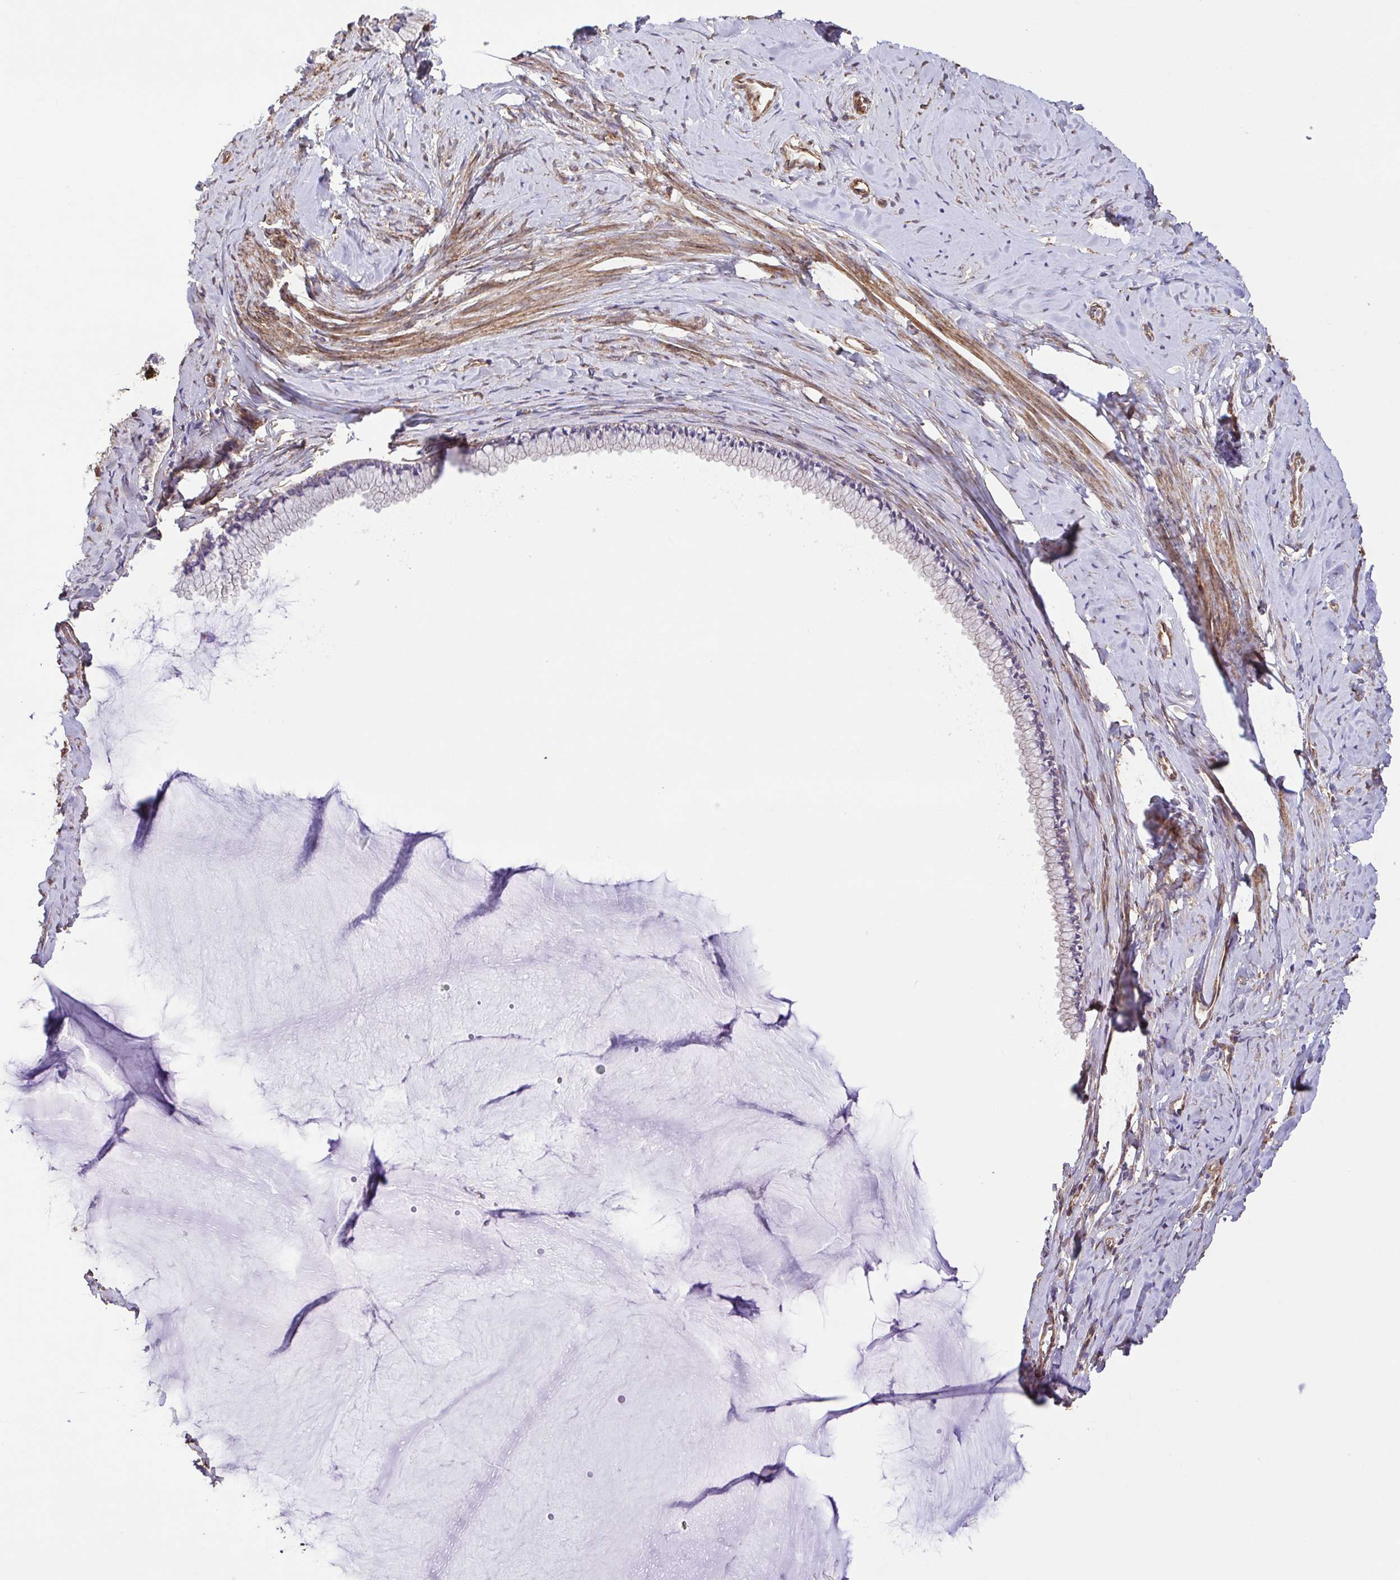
{"staining": {"intensity": "negative", "quantity": "none", "location": "none"}, "tissue": "cervix", "cell_type": "Glandular cells", "image_type": "normal", "snomed": [{"axis": "morphology", "description": "Normal tissue, NOS"}, {"axis": "topography", "description": "Cervix"}], "caption": "Protein analysis of normal cervix shows no significant staining in glandular cells. The staining was performed using DAB to visualize the protein expression in brown, while the nuclei were stained in blue with hematoxylin (Magnification: 20x).", "gene": "FLT1", "patient": {"sex": "female", "age": 40}}